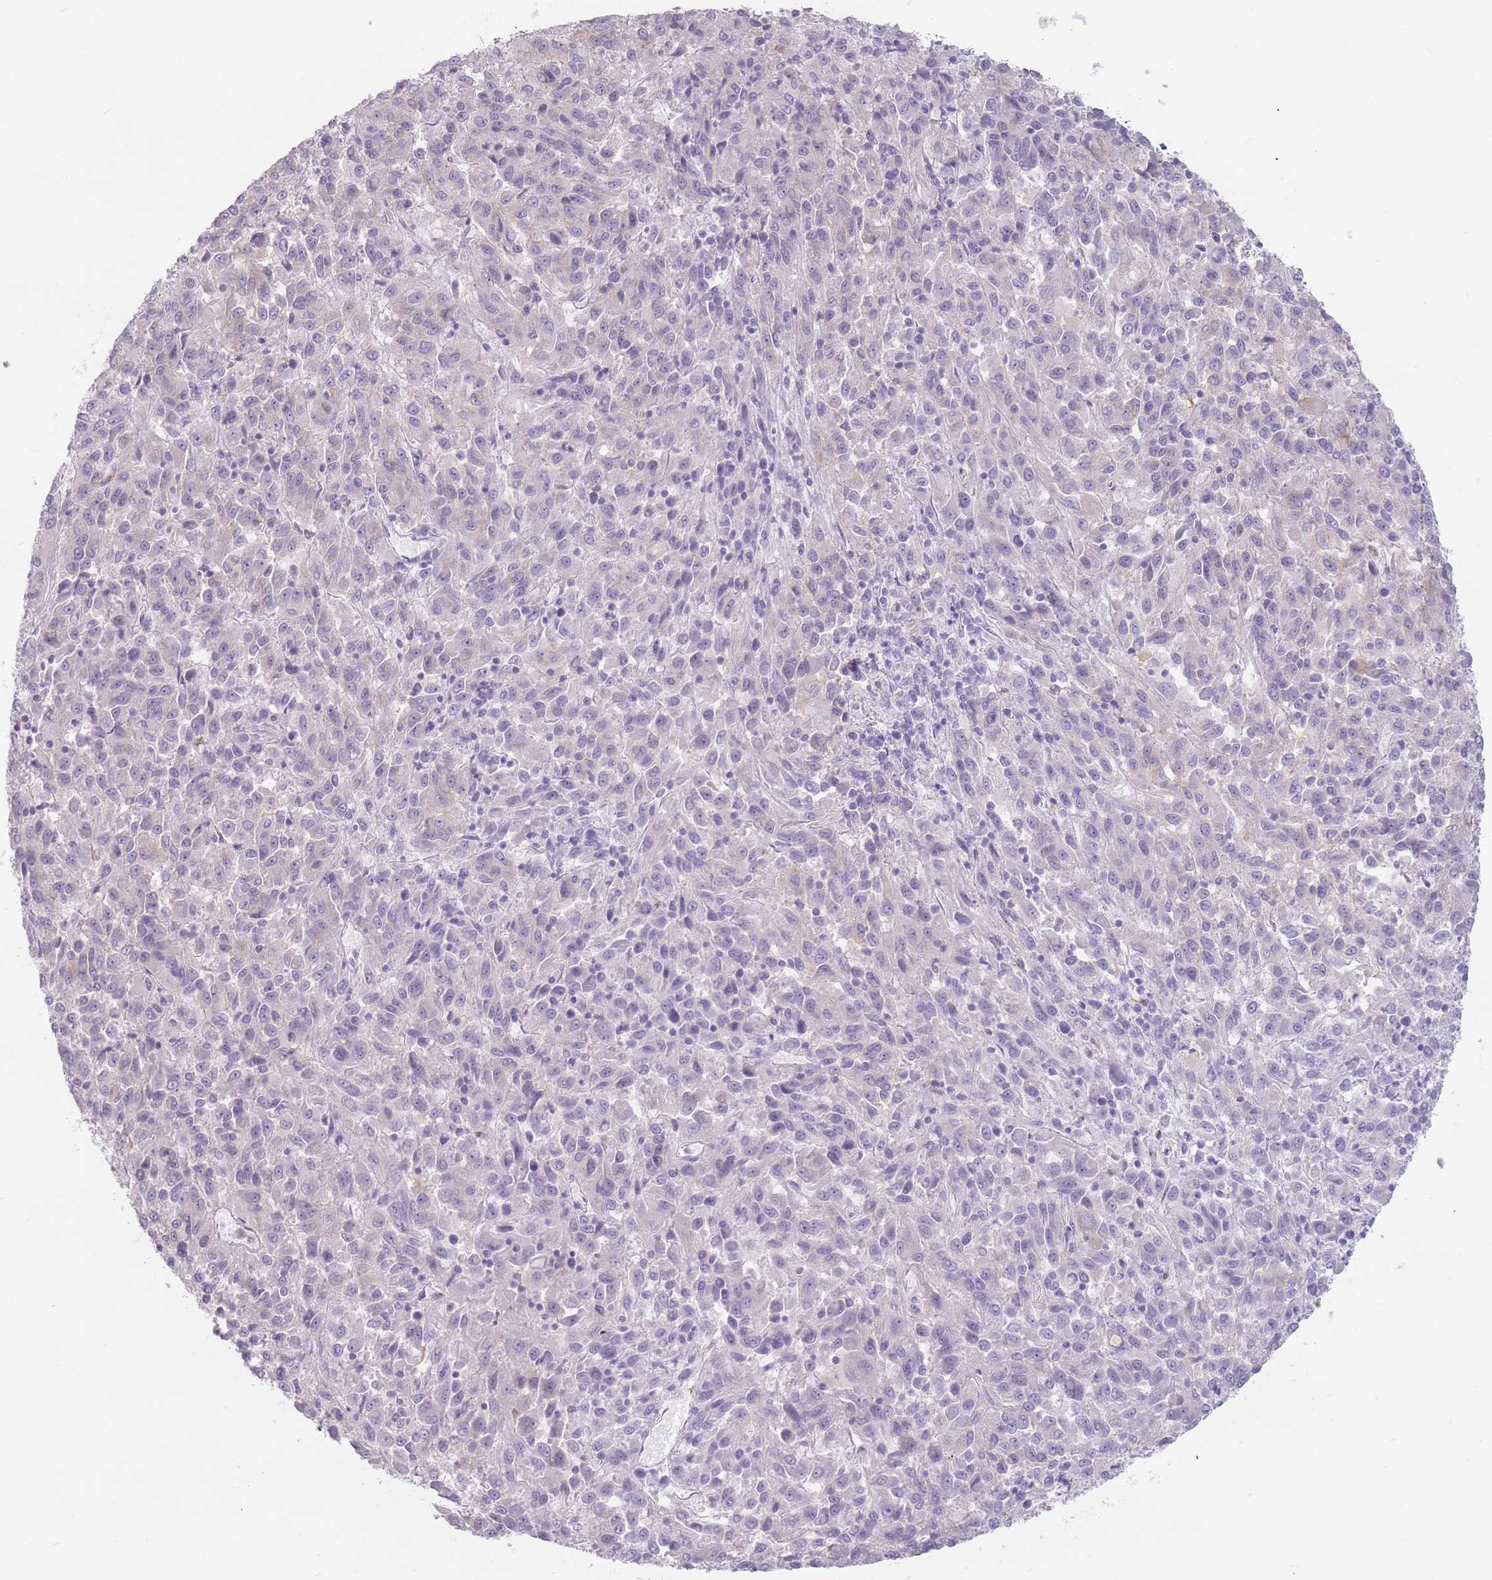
{"staining": {"intensity": "weak", "quantity": "<25%", "location": "cytoplasmic/membranous"}, "tissue": "melanoma", "cell_type": "Tumor cells", "image_type": "cancer", "snomed": [{"axis": "morphology", "description": "Malignant melanoma, Metastatic site"}, {"axis": "topography", "description": "Lung"}], "caption": "The immunohistochemistry micrograph has no significant positivity in tumor cells of melanoma tissue.", "gene": "ZNF584", "patient": {"sex": "male", "age": 64}}